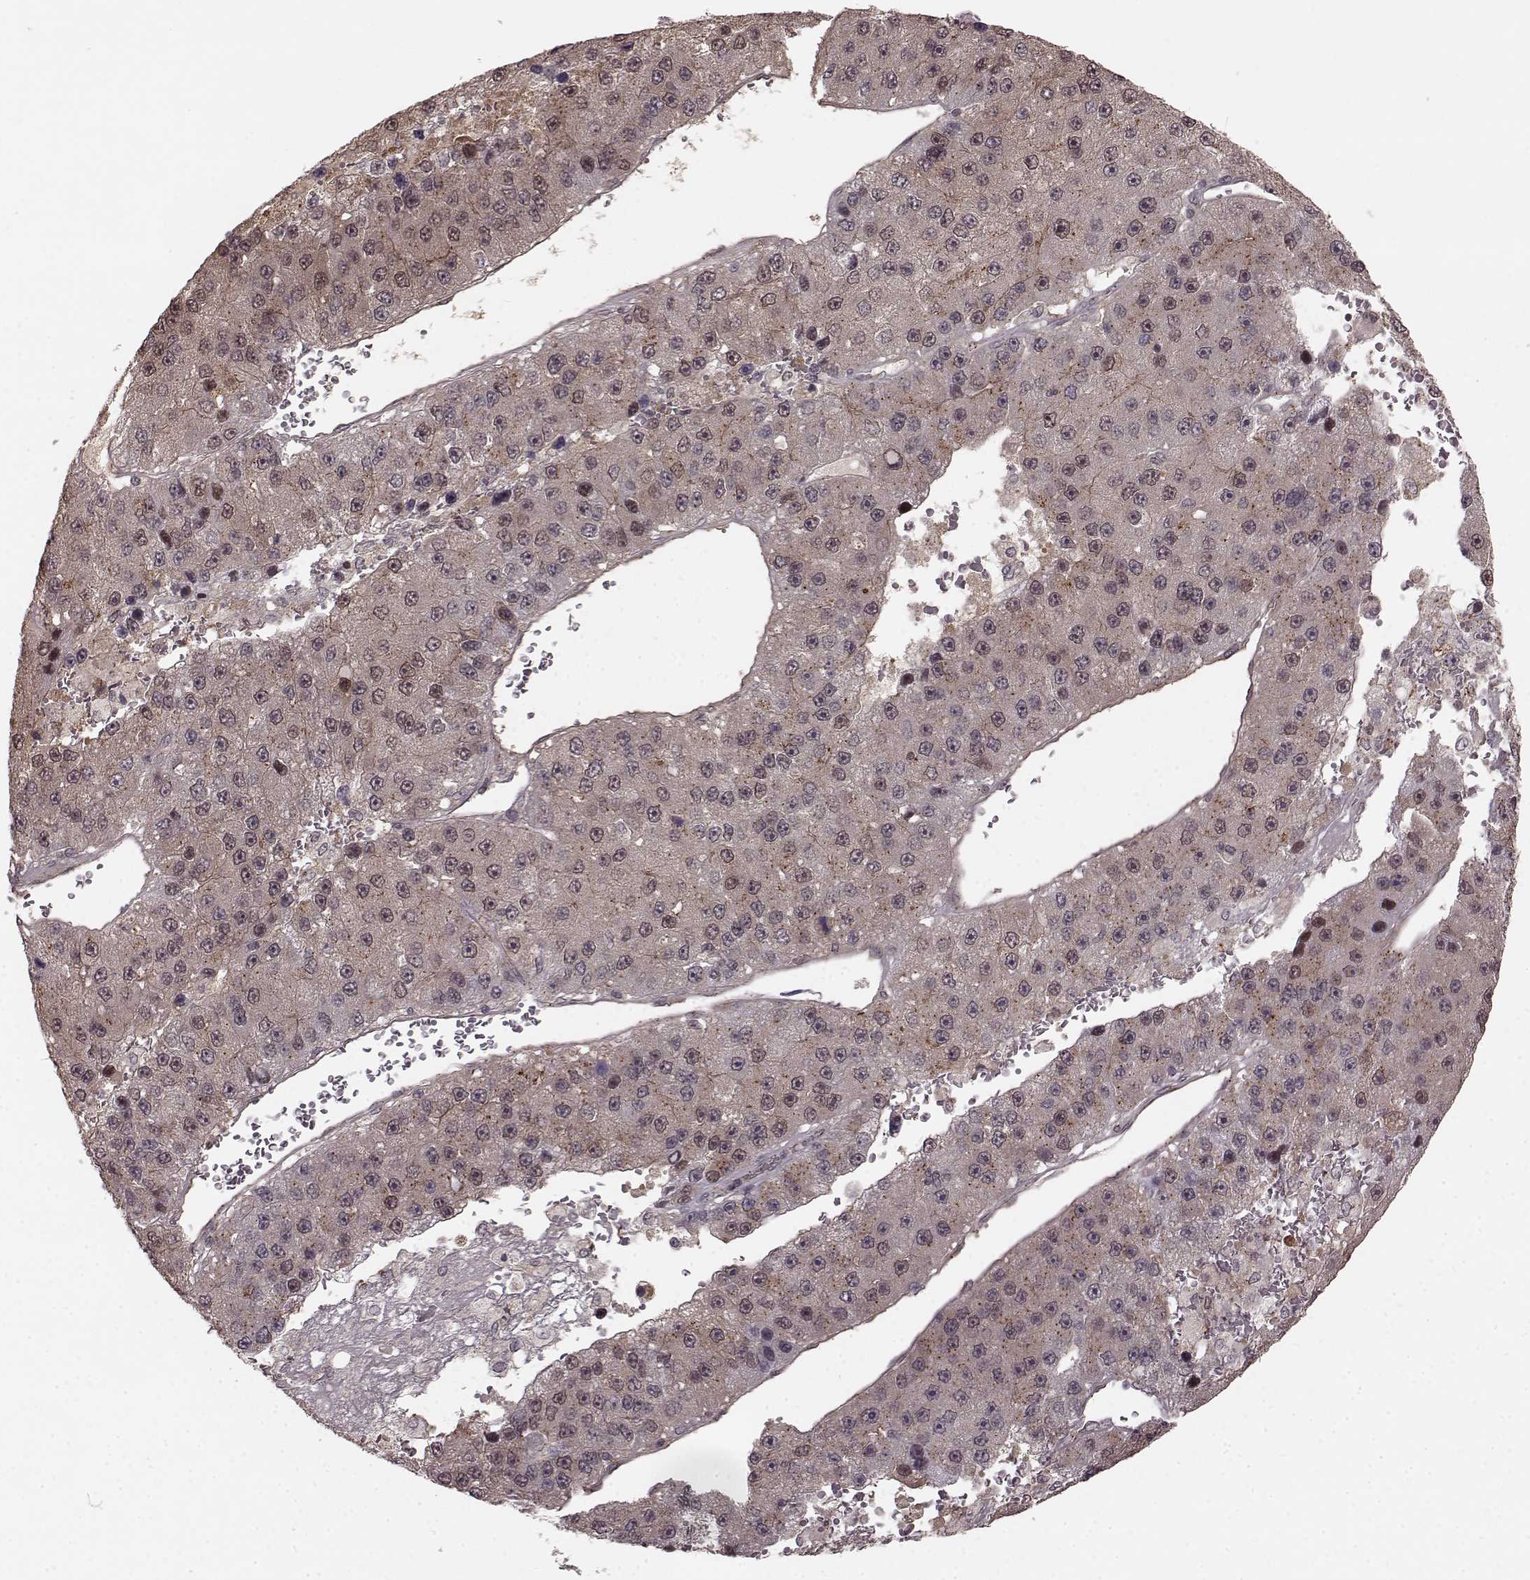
{"staining": {"intensity": "weak", "quantity": "25%-75%", "location": "cytoplasmic/membranous"}, "tissue": "liver cancer", "cell_type": "Tumor cells", "image_type": "cancer", "snomed": [{"axis": "morphology", "description": "Carcinoma, Hepatocellular, NOS"}, {"axis": "topography", "description": "Liver"}], "caption": "Protein analysis of liver cancer tissue demonstrates weak cytoplasmic/membranous expression in approximately 25%-75% of tumor cells.", "gene": "GSS", "patient": {"sex": "female", "age": 73}}